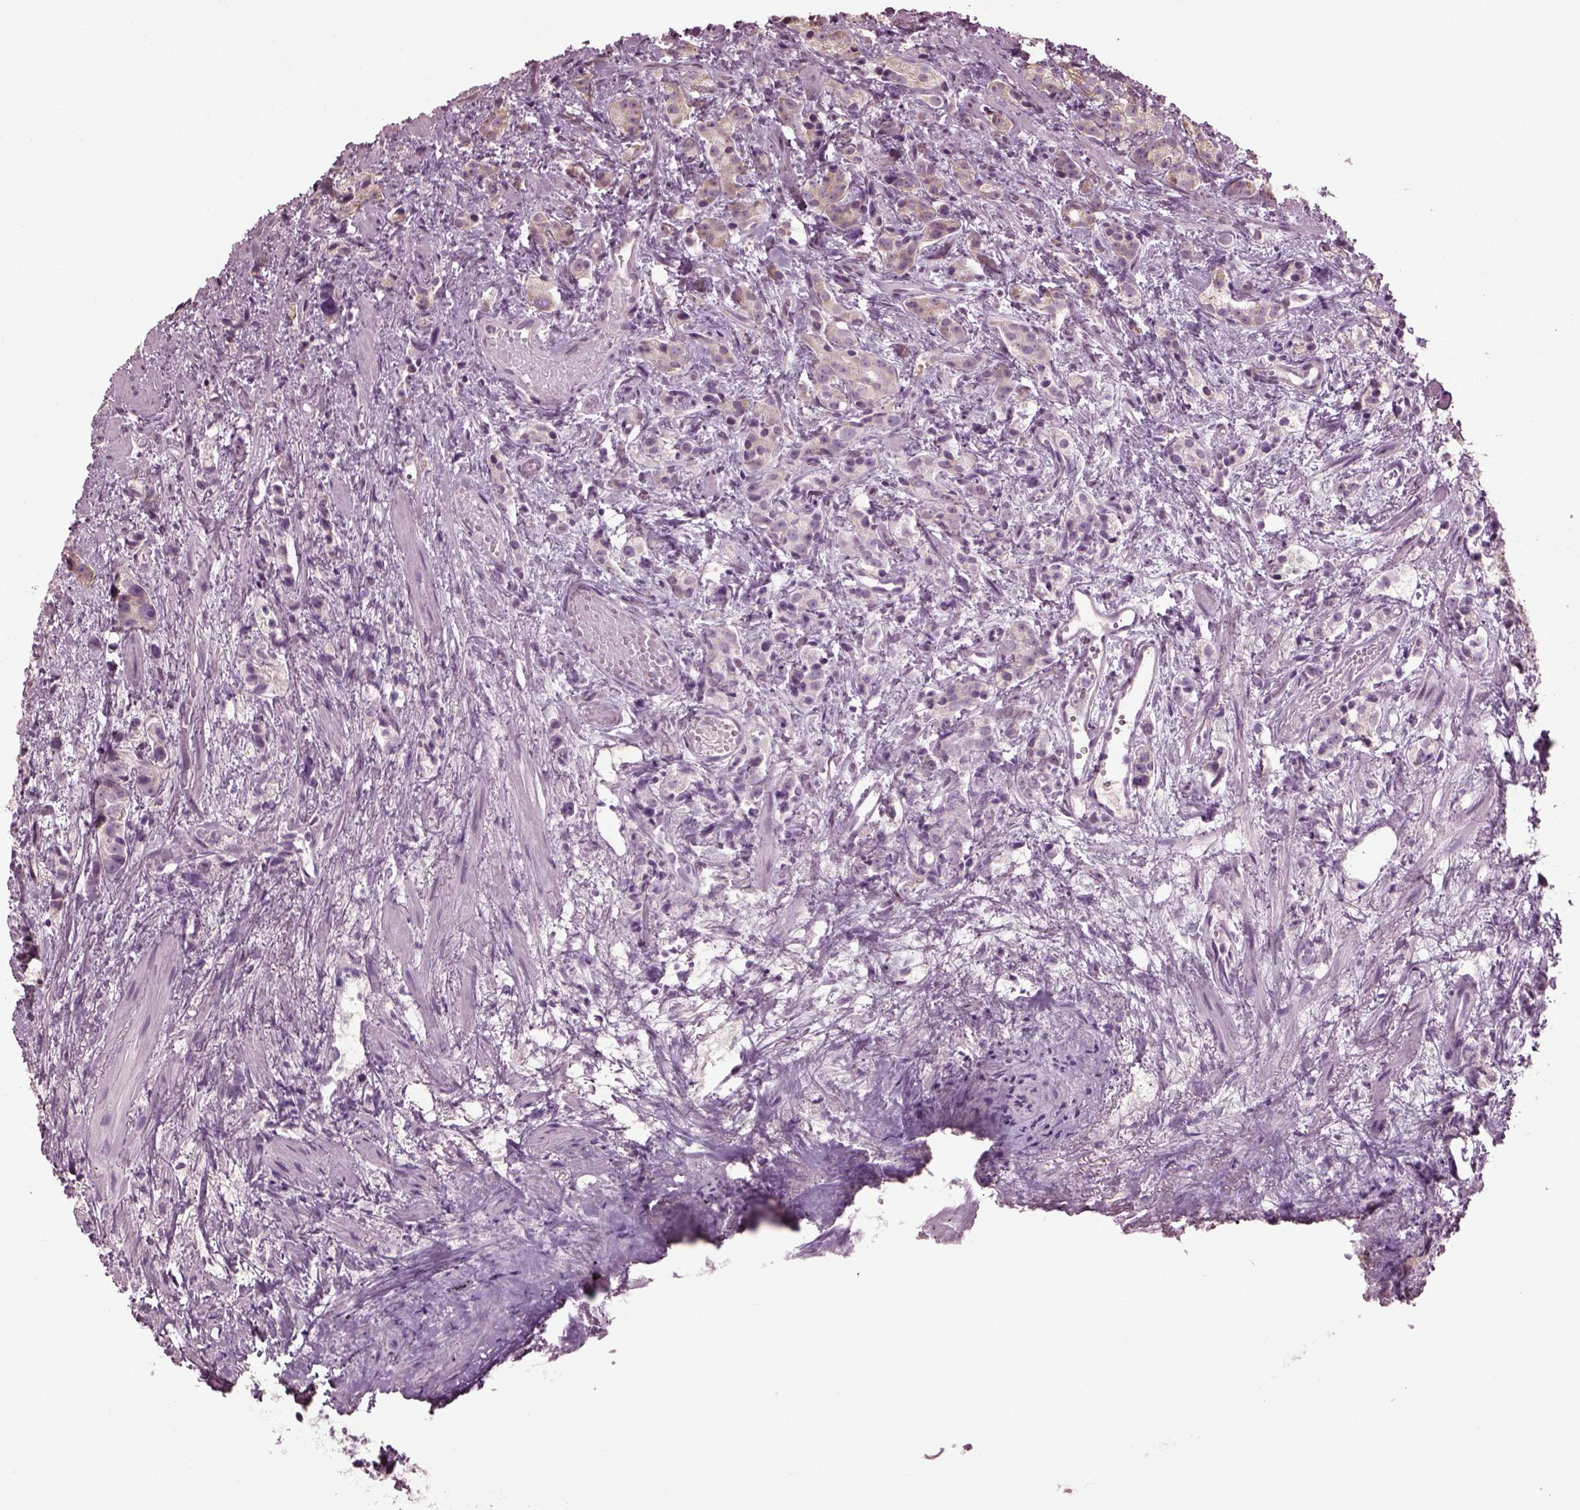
{"staining": {"intensity": "weak", "quantity": "25%-75%", "location": "cytoplasmic/membranous"}, "tissue": "prostate cancer", "cell_type": "Tumor cells", "image_type": "cancer", "snomed": [{"axis": "morphology", "description": "Adenocarcinoma, High grade"}, {"axis": "topography", "description": "Prostate"}], "caption": "Immunohistochemical staining of prostate cancer (adenocarcinoma (high-grade)) shows low levels of weak cytoplasmic/membranous positivity in approximately 25%-75% of tumor cells. The staining was performed using DAB (3,3'-diaminobenzidine) to visualize the protein expression in brown, while the nuclei were stained in blue with hematoxylin (Magnification: 20x).", "gene": "CABP5", "patient": {"sex": "male", "age": 53}}